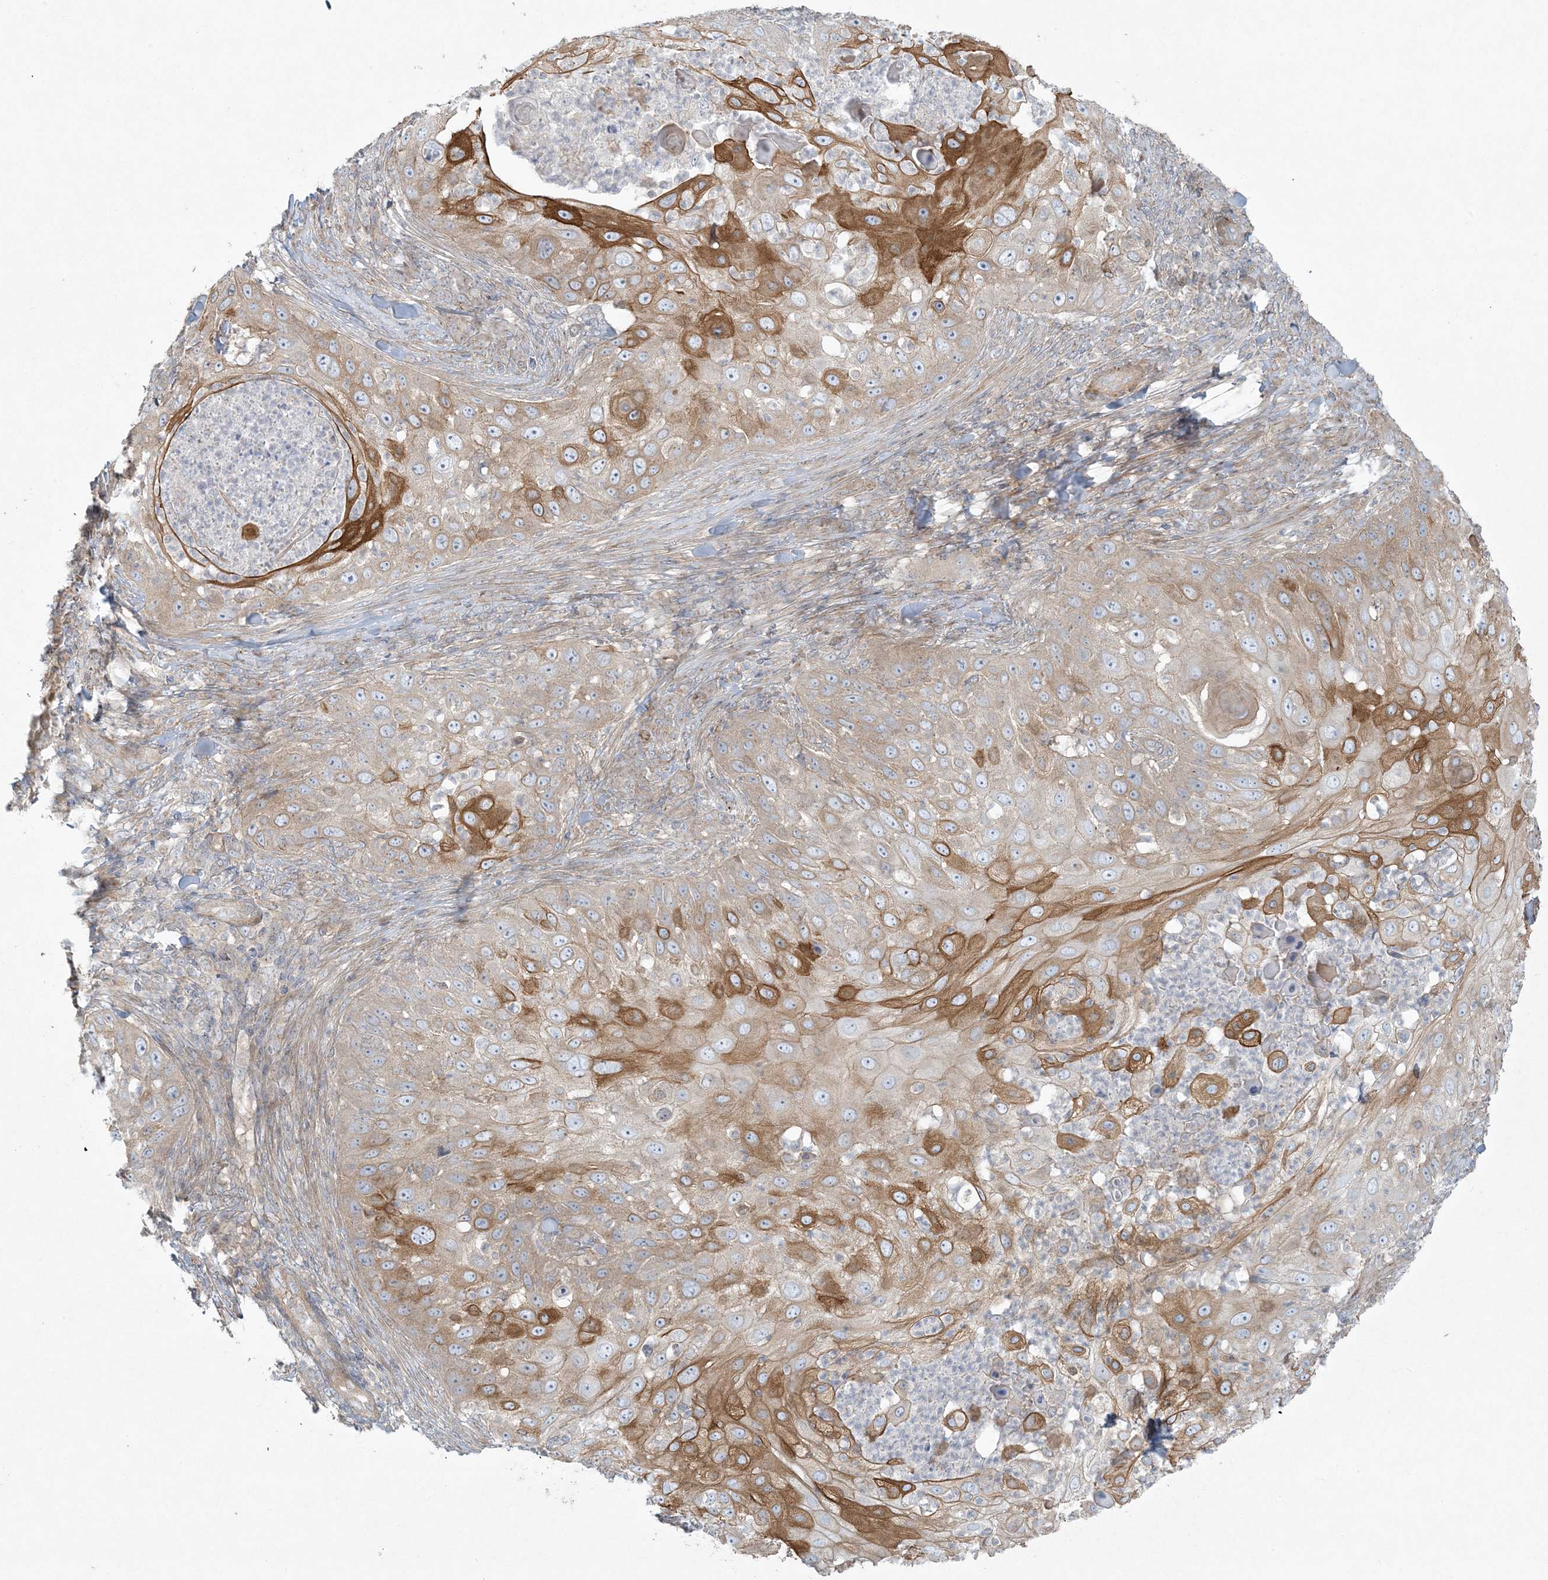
{"staining": {"intensity": "strong", "quantity": "25%-75%", "location": "cytoplasmic/membranous"}, "tissue": "skin cancer", "cell_type": "Tumor cells", "image_type": "cancer", "snomed": [{"axis": "morphology", "description": "Squamous cell carcinoma, NOS"}, {"axis": "topography", "description": "Skin"}], "caption": "IHC staining of skin cancer, which displays high levels of strong cytoplasmic/membranous staining in about 25%-75% of tumor cells indicating strong cytoplasmic/membranous protein staining. The staining was performed using DAB (brown) for protein detection and nuclei were counterstained in hematoxylin (blue).", "gene": "PIK3R4", "patient": {"sex": "female", "age": 44}}